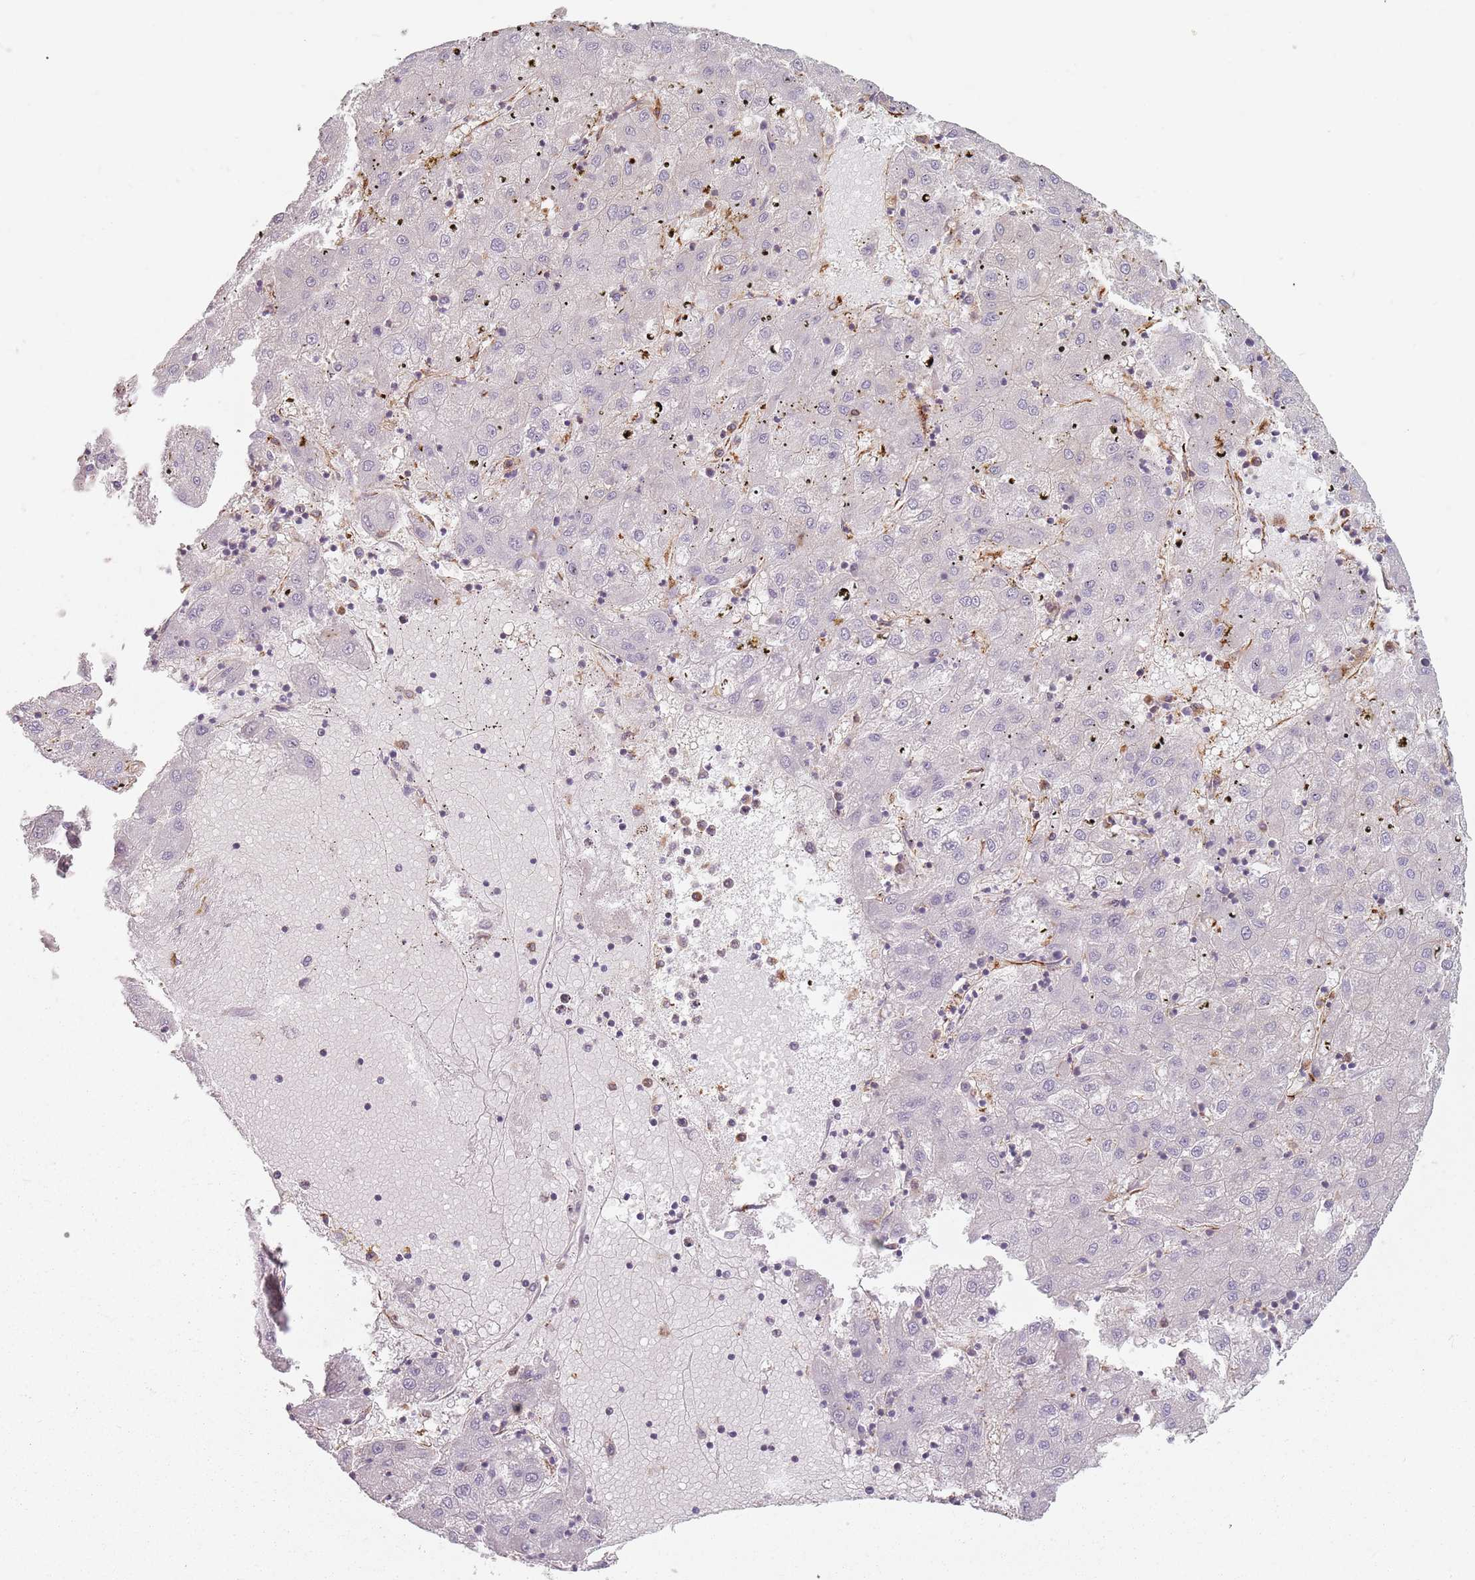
{"staining": {"intensity": "negative", "quantity": "none", "location": "none"}, "tissue": "liver cancer", "cell_type": "Tumor cells", "image_type": "cancer", "snomed": [{"axis": "morphology", "description": "Carcinoma, Hepatocellular, NOS"}, {"axis": "topography", "description": "Liver"}], "caption": "Tumor cells show no significant protein positivity in hepatocellular carcinoma (liver).", "gene": "TPD52L2", "patient": {"sex": "male", "age": 72}}